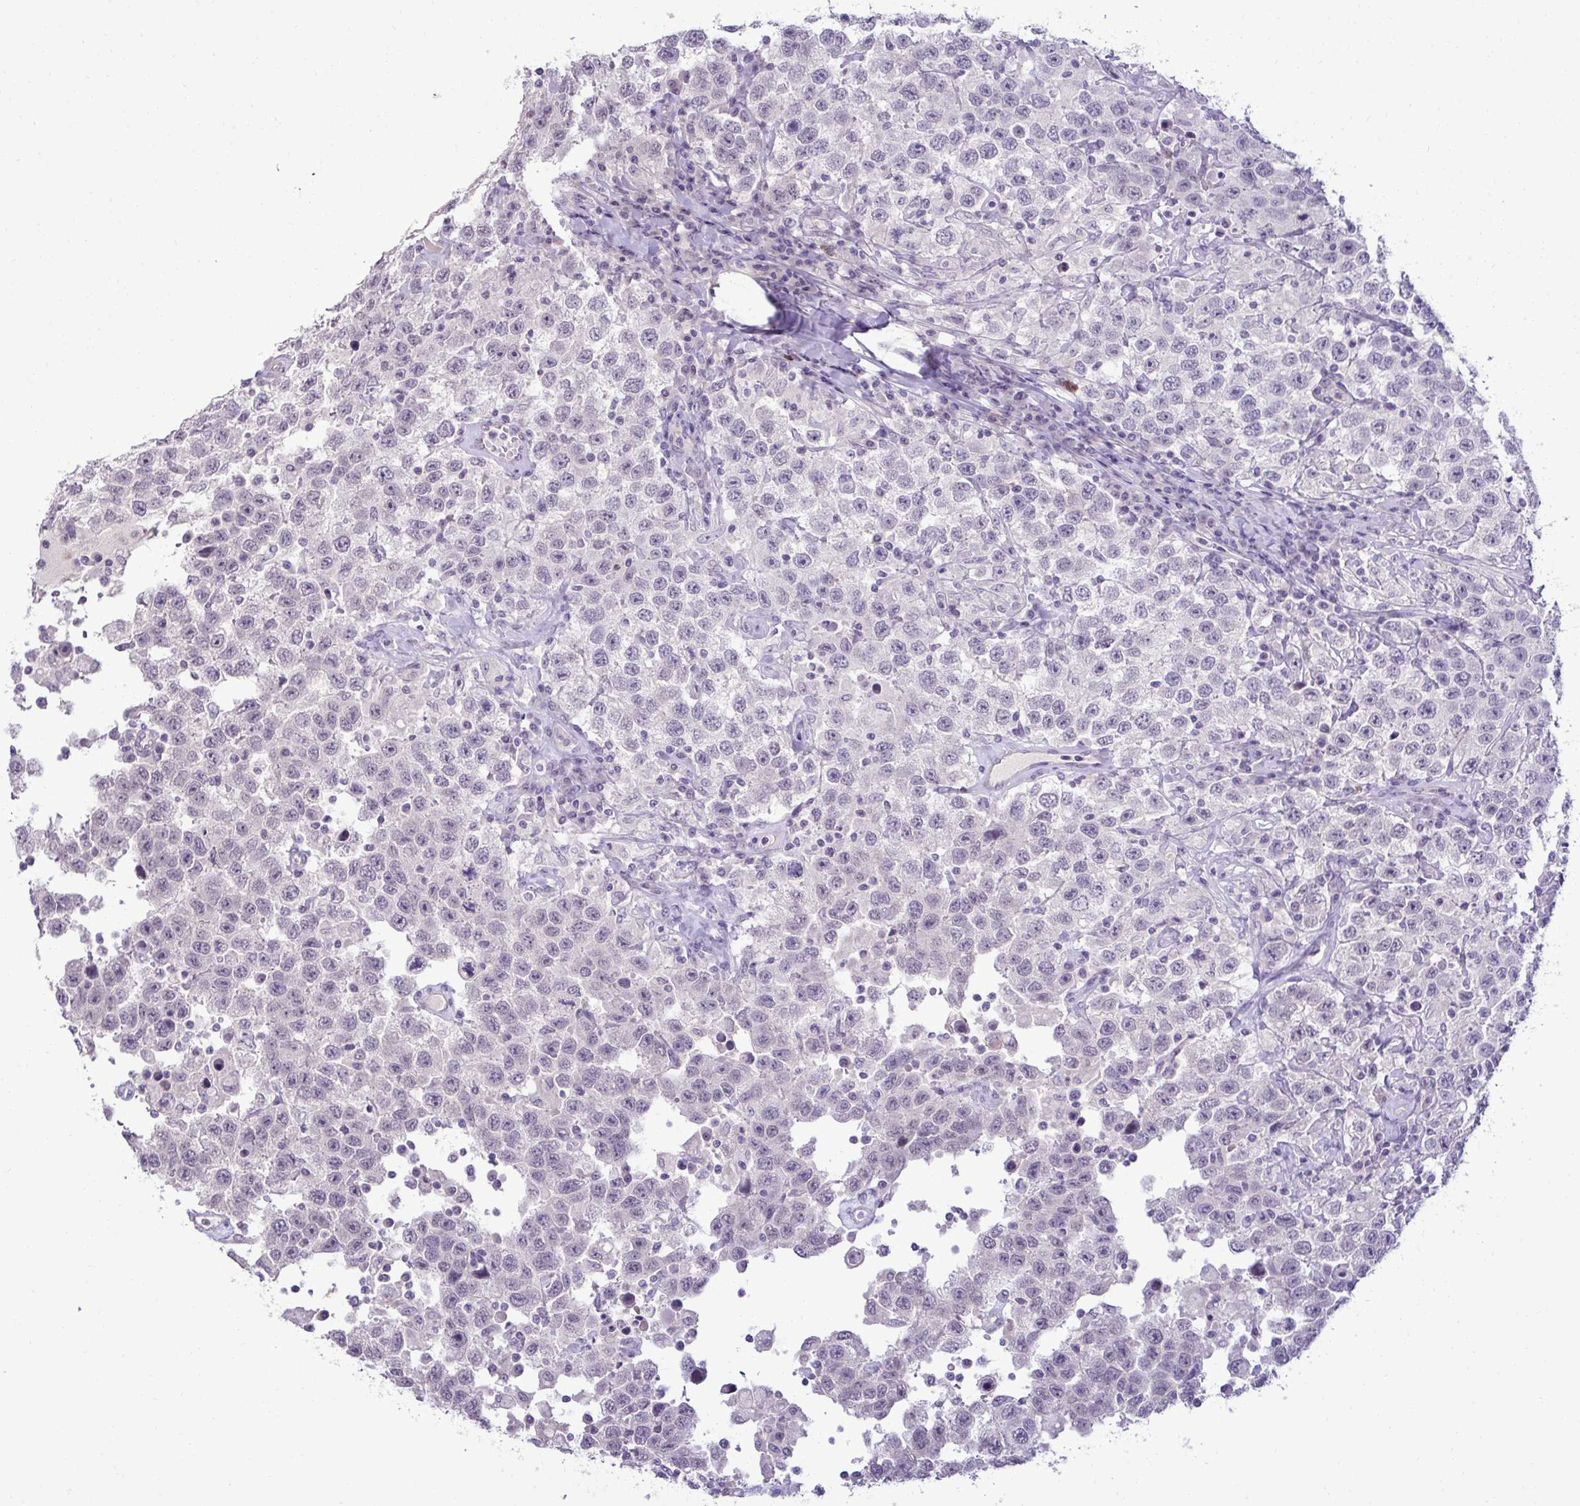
{"staining": {"intensity": "negative", "quantity": "none", "location": "none"}, "tissue": "testis cancer", "cell_type": "Tumor cells", "image_type": "cancer", "snomed": [{"axis": "morphology", "description": "Seminoma, NOS"}, {"axis": "topography", "description": "Testis"}], "caption": "Protein analysis of testis seminoma shows no significant expression in tumor cells.", "gene": "SLC30A3", "patient": {"sex": "male", "age": 41}}